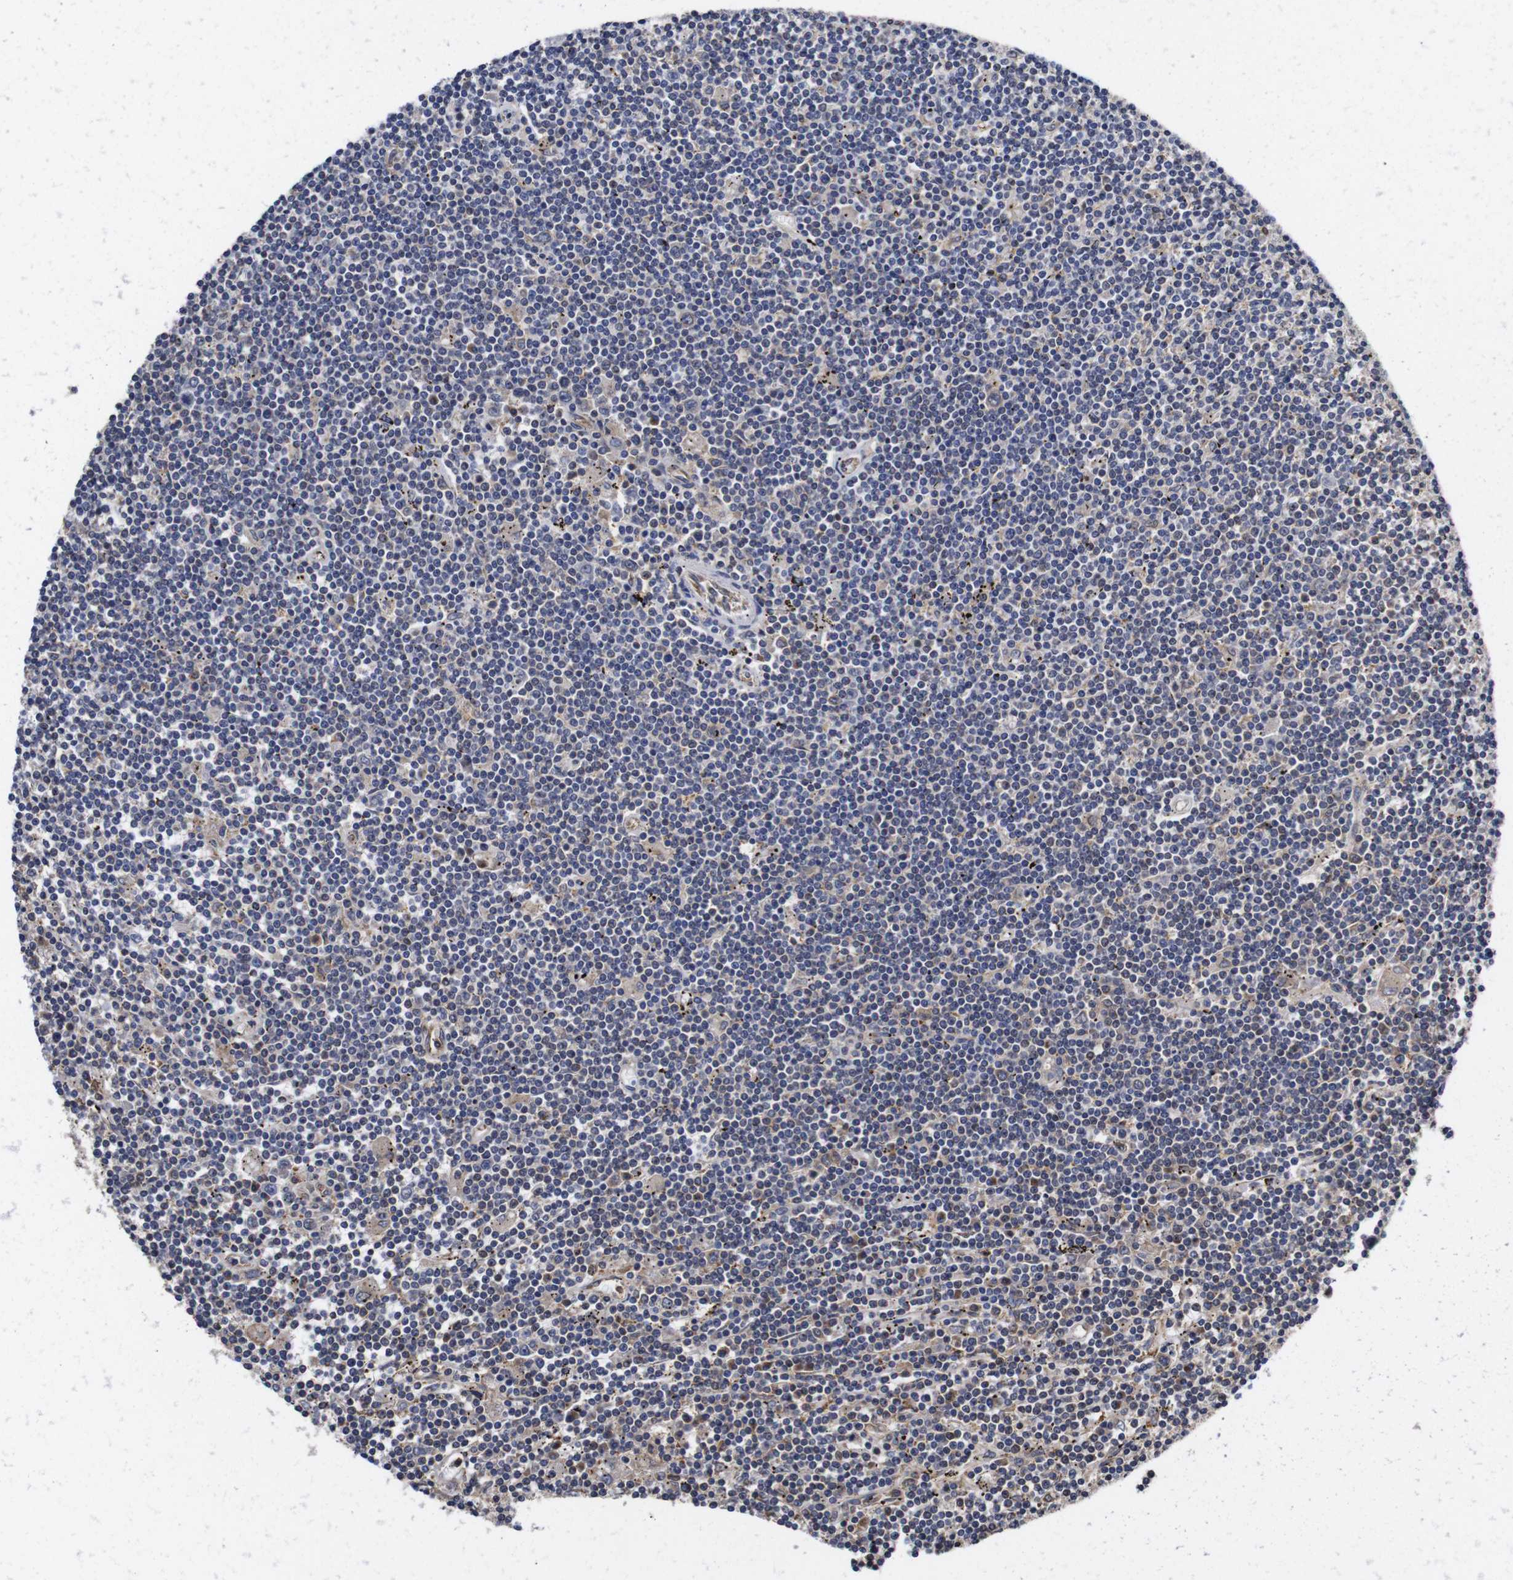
{"staining": {"intensity": "negative", "quantity": "none", "location": "none"}, "tissue": "lymphoma", "cell_type": "Tumor cells", "image_type": "cancer", "snomed": [{"axis": "morphology", "description": "Malignant lymphoma, non-Hodgkin's type, Low grade"}, {"axis": "topography", "description": "Spleen"}], "caption": "DAB (3,3'-diaminobenzidine) immunohistochemical staining of human malignant lymphoma, non-Hodgkin's type (low-grade) demonstrates no significant expression in tumor cells.", "gene": "LRRCC1", "patient": {"sex": "male", "age": 76}}